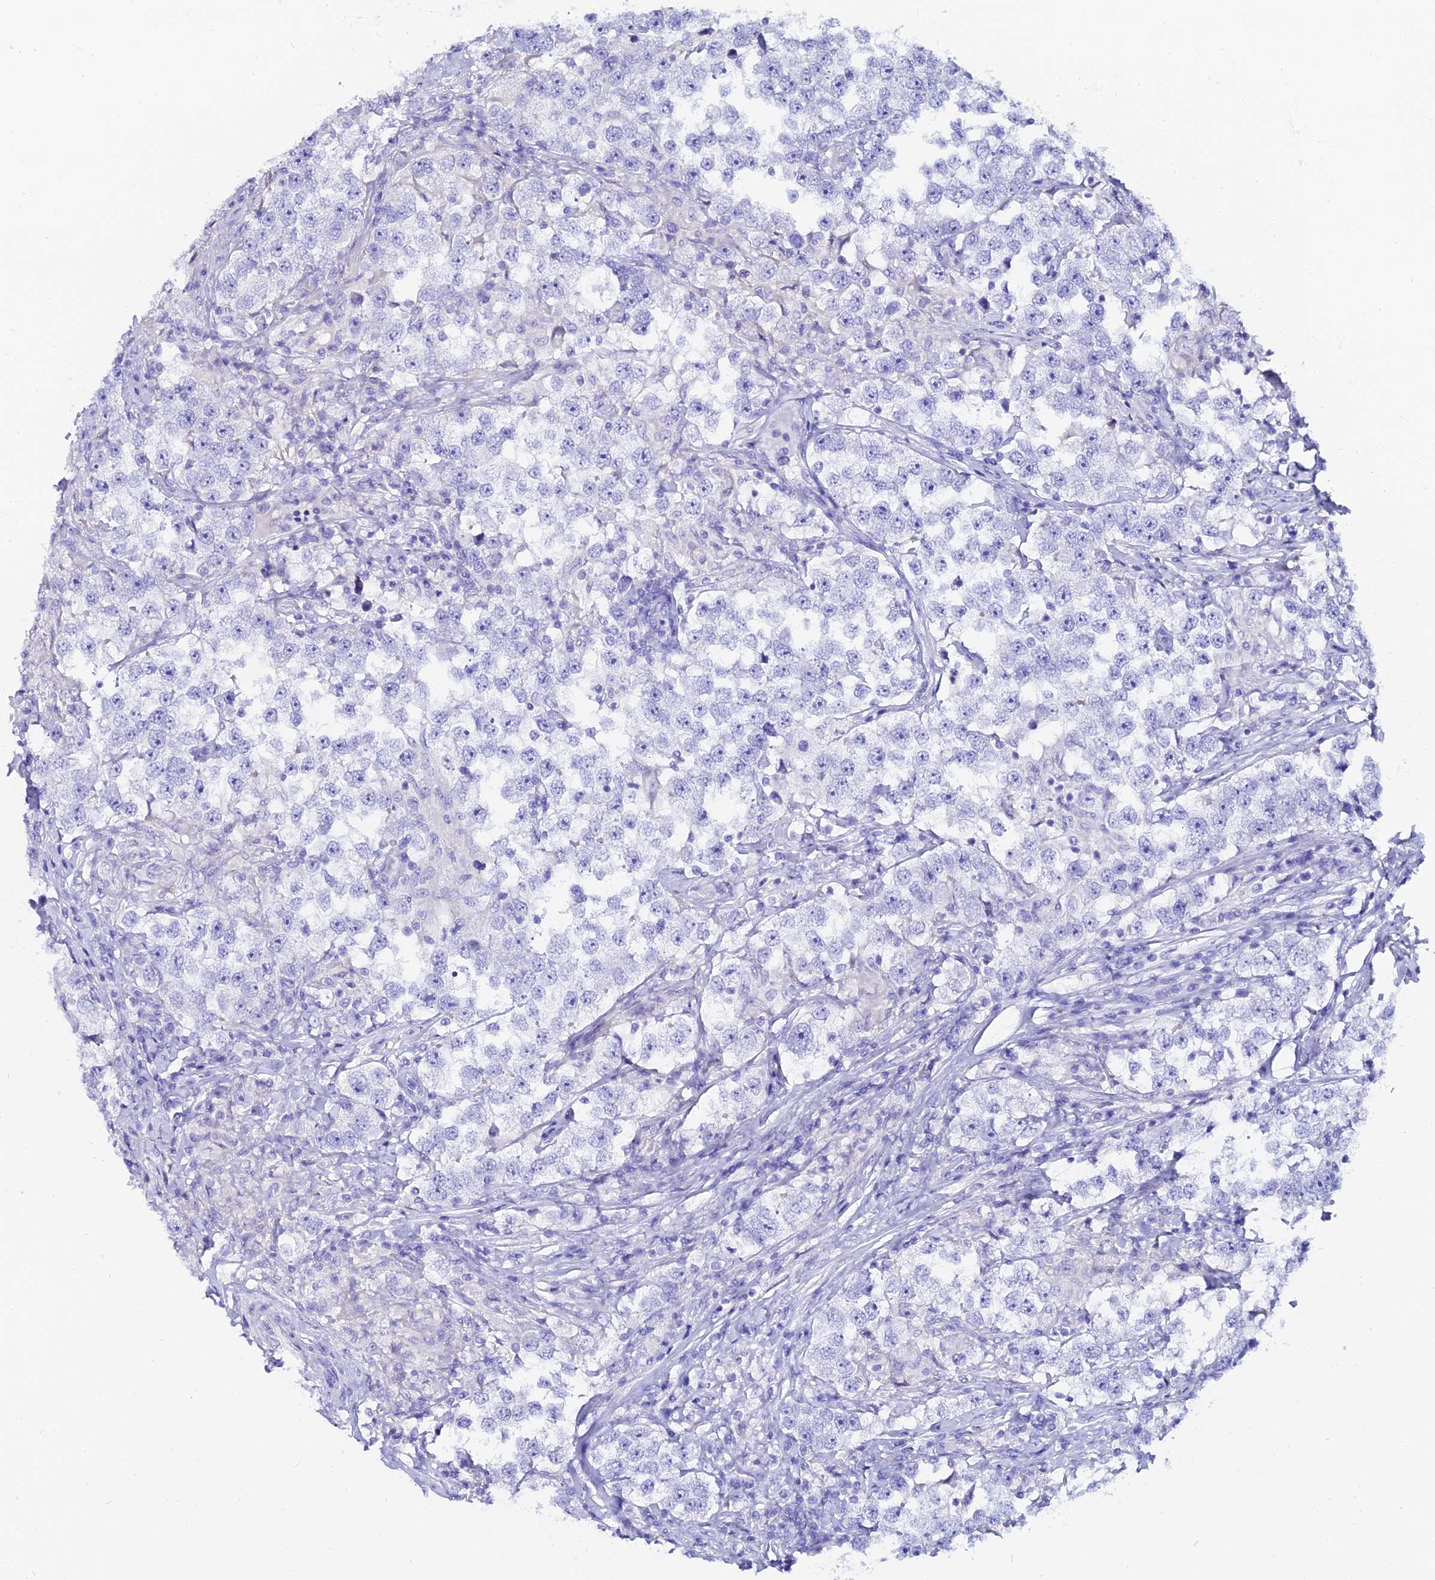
{"staining": {"intensity": "negative", "quantity": "none", "location": "none"}, "tissue": "testis cancer", "cell_type": "Tumor cells", "image_type": "cancer", "snomed": [{"axis": "morphology", "description": "Seminoma, NOS"}, {"axis": "topography", "description": "Testis"}], "caption": "Histopathology image shows no protein staining in tumor cells of testis cancer tissue.", "gene": "OR4D5", "patient": {"sex": "male", "age": 46}}